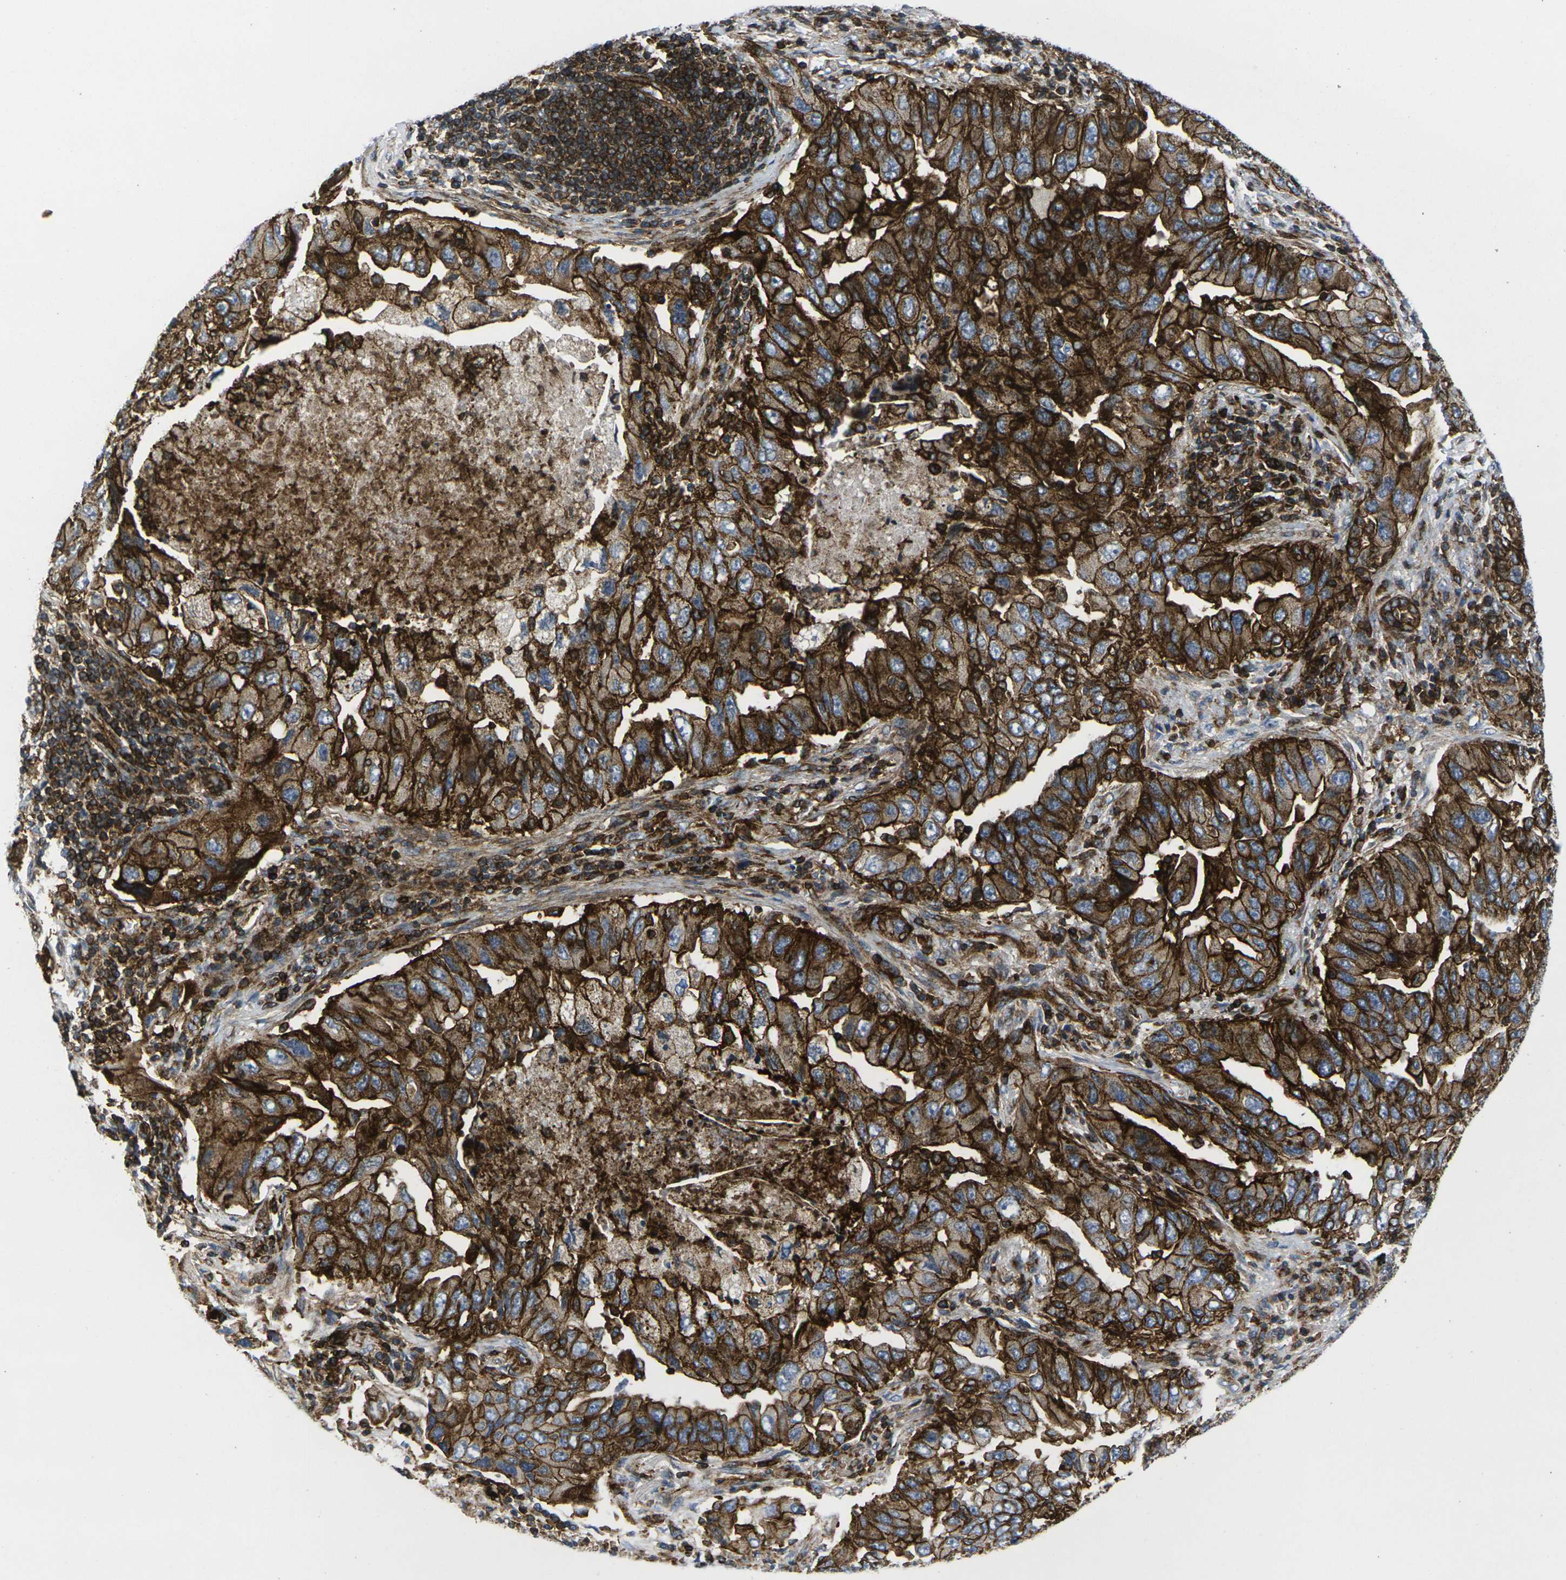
{"staining": {"intensity": "strong", "quantity": ">75%", "location": "cytoplasmic/membranous"}, "tissue": "lung cancer", "cell_type": "Tumor cells", "image_type": "cancer", "snomed": [{"axis": "morphology", "description": "Adenocarcinoma, NOS"}, {"axis": "topography", "description": "Lung"}], "caption": "Human lung cancer (adenocarcinoma) stained for a protein (brown) displays strong cytoplasmic/membranous positive staining in about >75% of tumor cells.", "gene": "IQGAP1", "patient": {"sex": "female", "age": 65}}